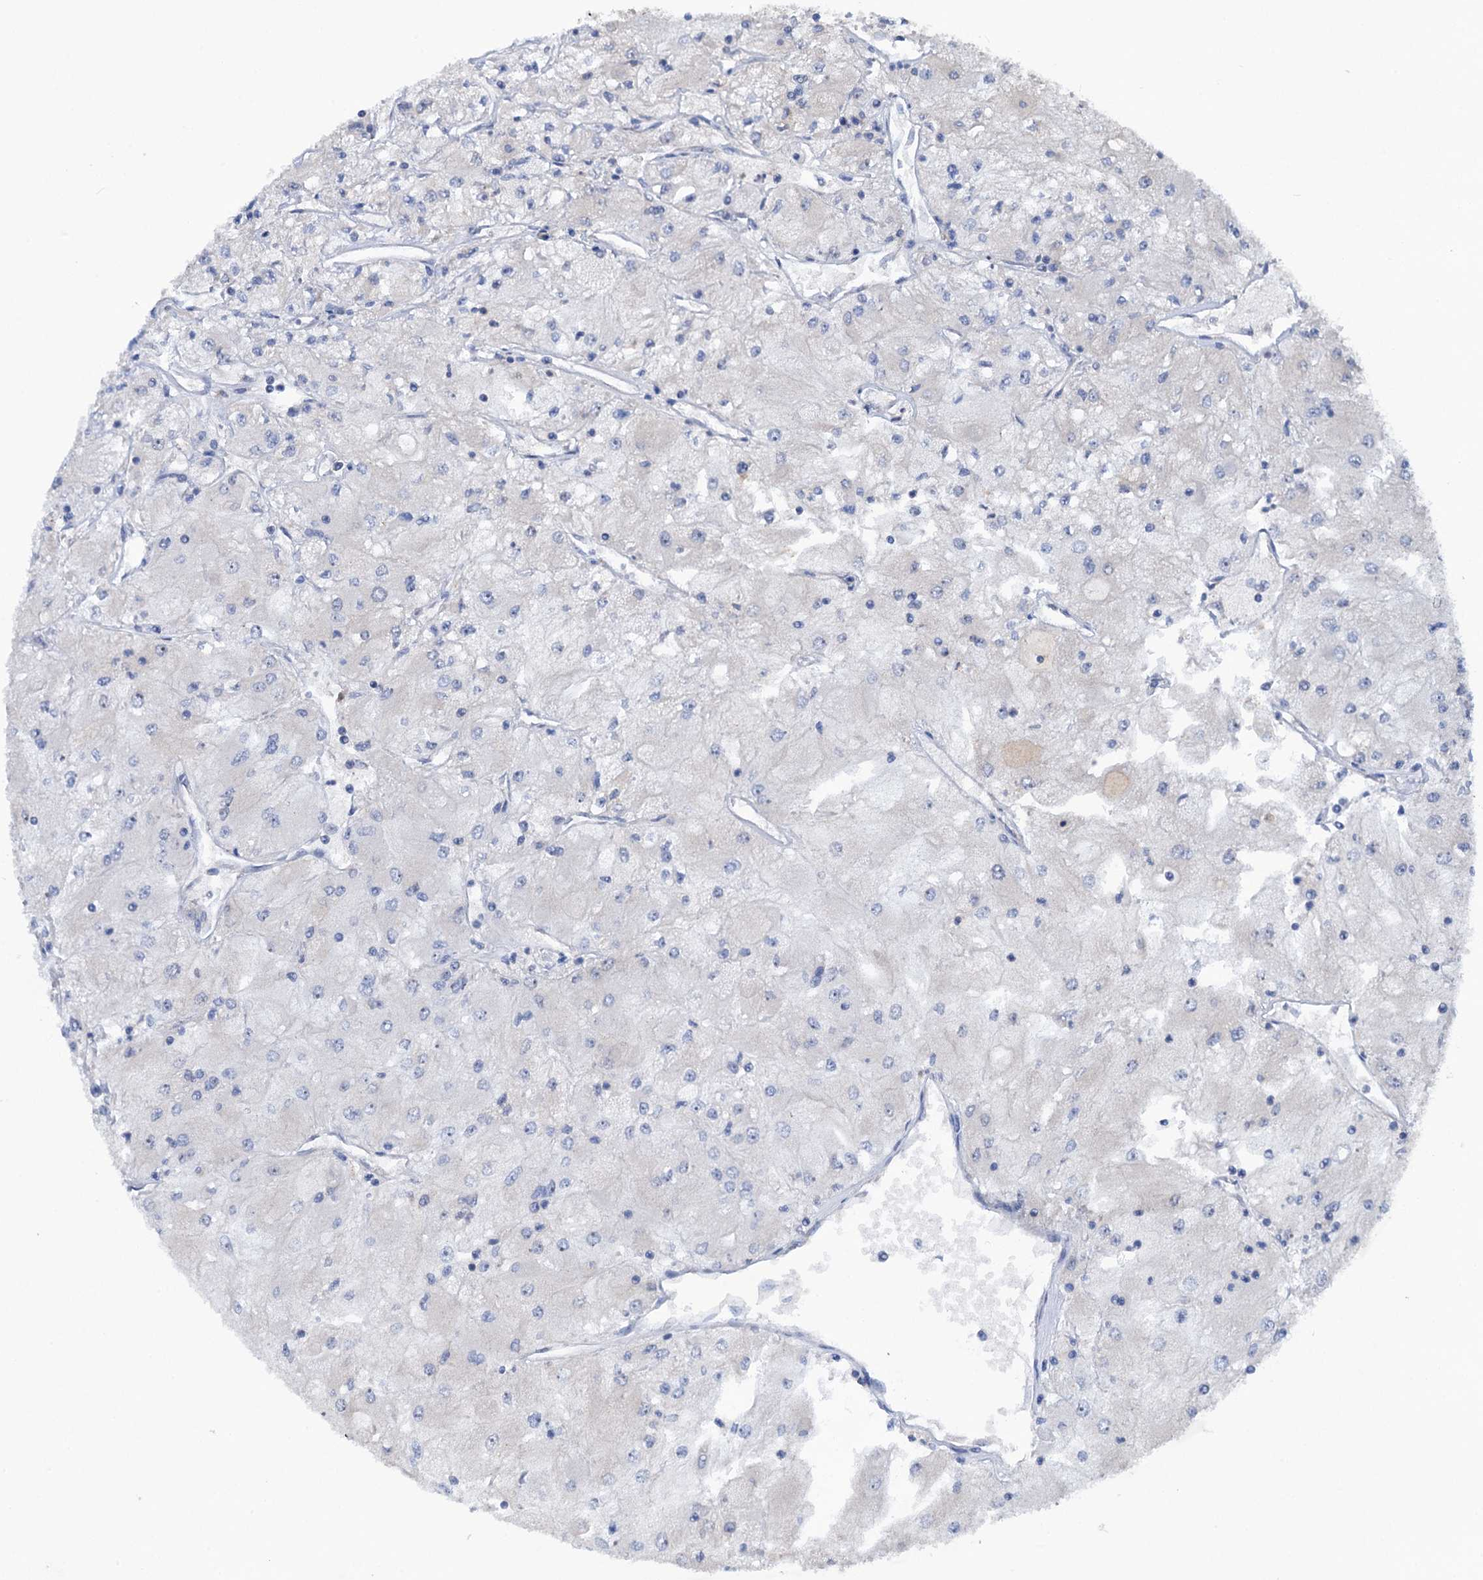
{"staining": {"intensity": "negative", "quantity": "none", "location": "none"}, "tissue": "renal cancer", "cell_type": "Tumor cells", "image_type": "cancer", "snomed": [{"axis": "morphology", "description": "Adenocarcinoma, NOS"}, {"axis": "topography", "description": "Kidney"}], "caption": "Immunohistochemical staining of adenocarcinoma (renal) reveals no significant staining in tumor cells.", "gene": "HTR3B", "patient": {"sex": "male", "age": 80}}